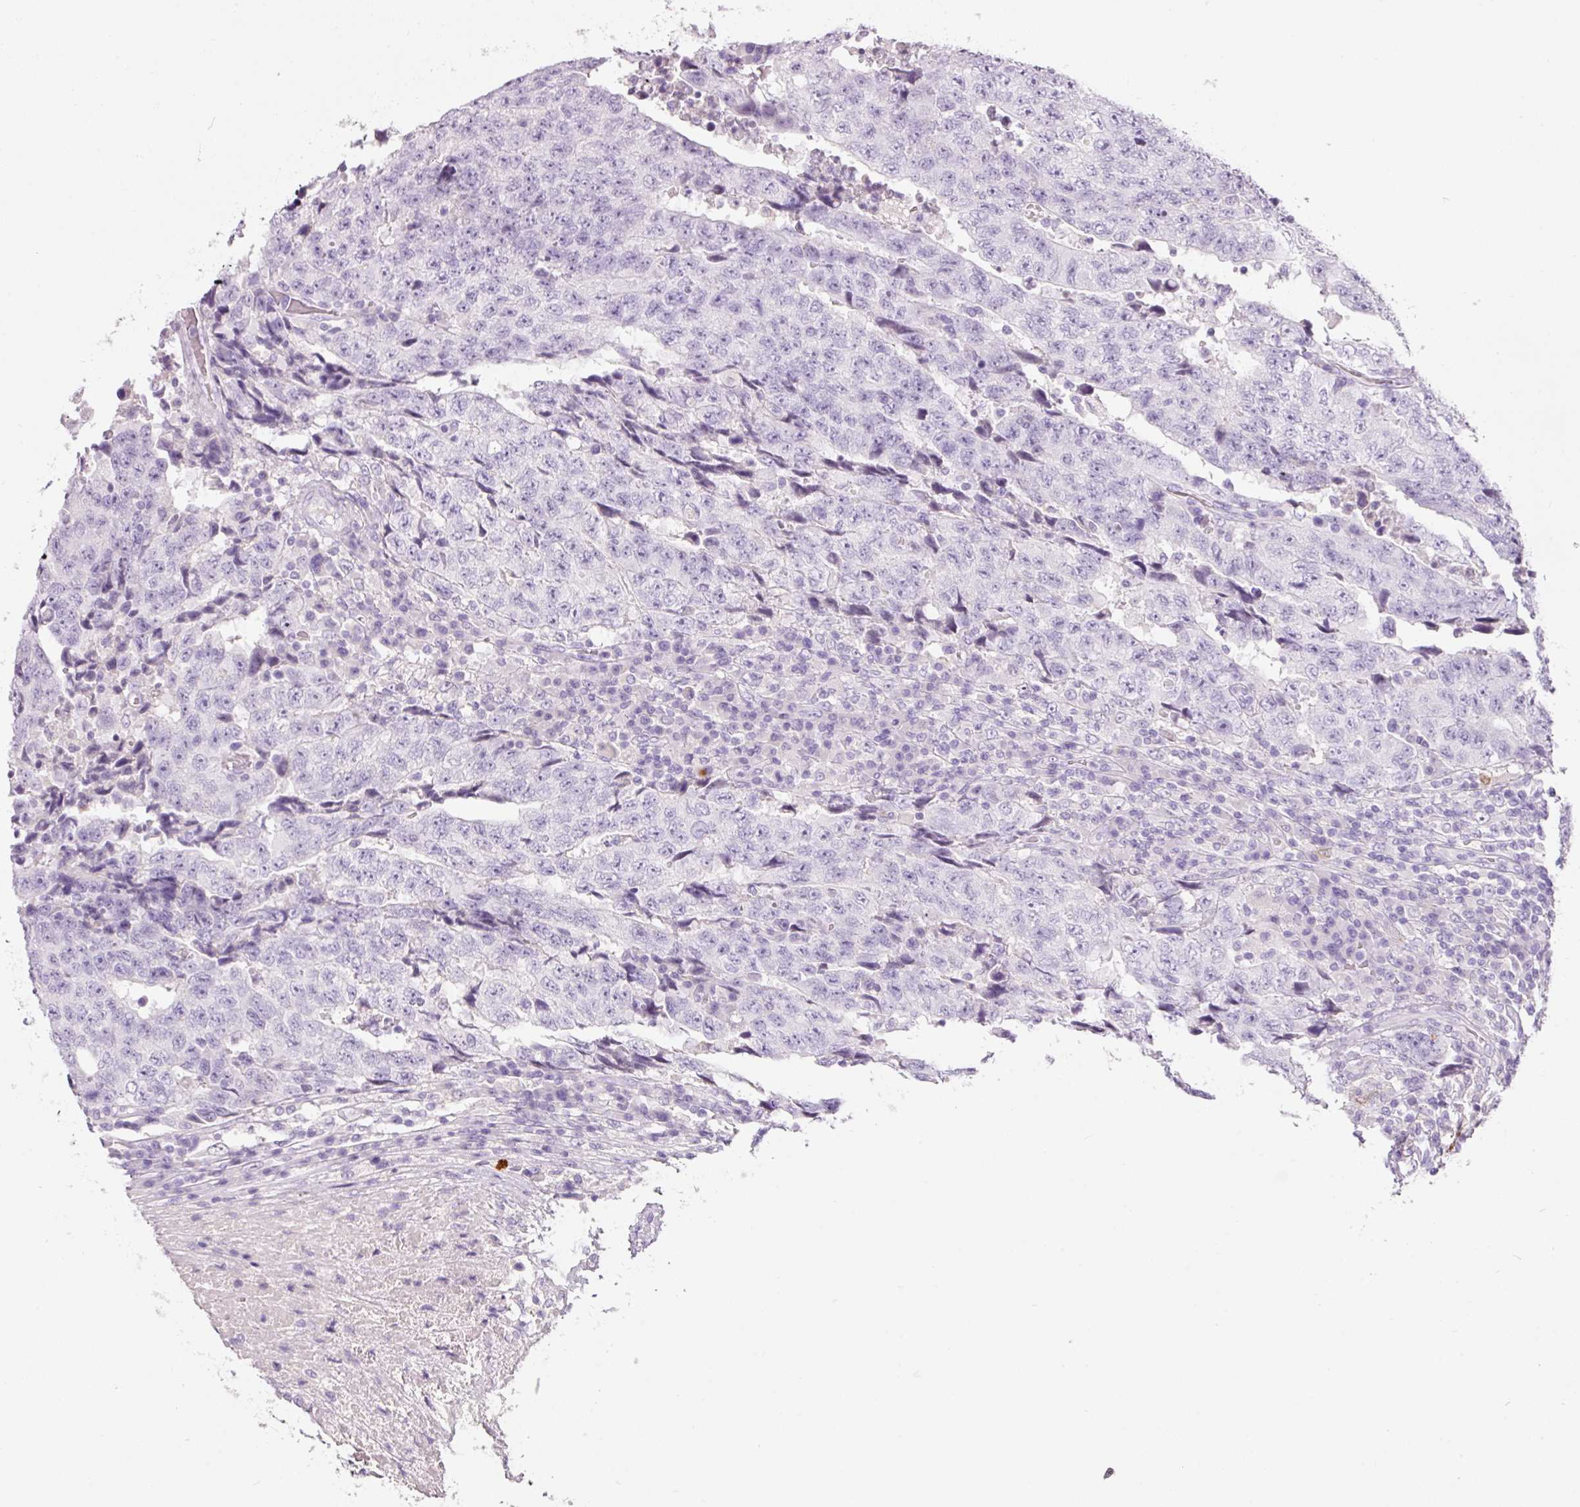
{"staining": {"intensity": "negative", "quantity": "none", "location": "none"}, "tissue": "testis cancer", "cell_type": "Tumor cells", "image_type": "cancer", "snomed": [{"axis": "morphology", "description": "Necrosis, NOS"}, {"axis": "morphology", "description": "Carcinoma, Embryonal, NOS"}, {"axis": "topography", "description": "Testis"}], "caption": "Testis cancer (embryonal carcinoma) was stained to show a protein in brown. There is no significant staining in tumor cells.", "gene": "DNM1", "patient": {"sex": "male", "age": 19}}